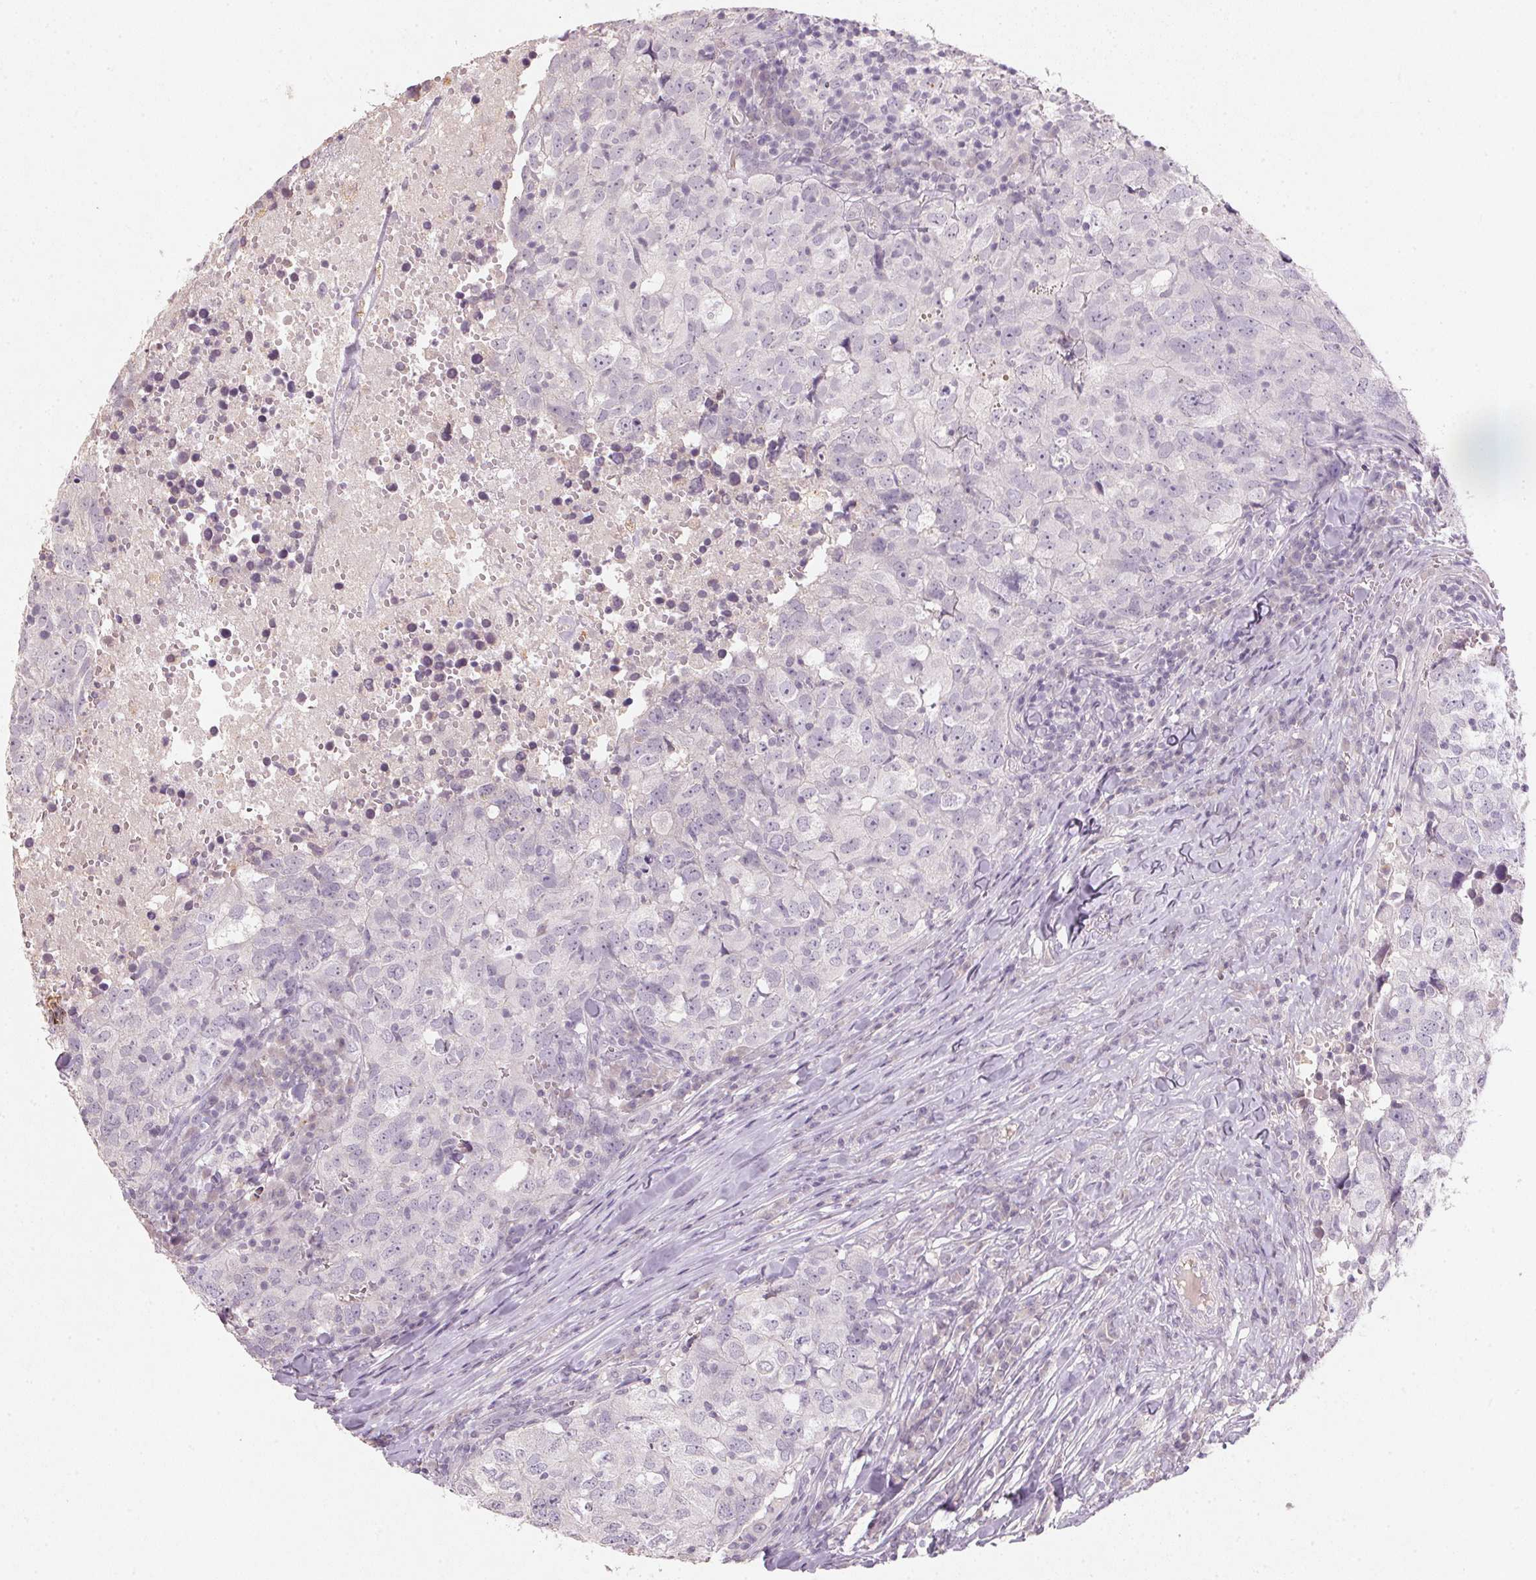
{"staining": {"intensity": "negative", "quantity": "none", "location": "none"}, "tissue": "breast cancer", "cell_type": "Tumor cells", "image_type": "cancer", "snomed": [{"axis": "morphology", "description": "Duct carcinoma"}, {"axis": "topography", "description": "Breast"}], "caption": "Immunohistochemical staining of breast cancer (intraductal carcinoma) demonstrates no significant staining in tumor cells.", "gene": "CXCL5", "patient": {"sex": "female", "age": 30}}